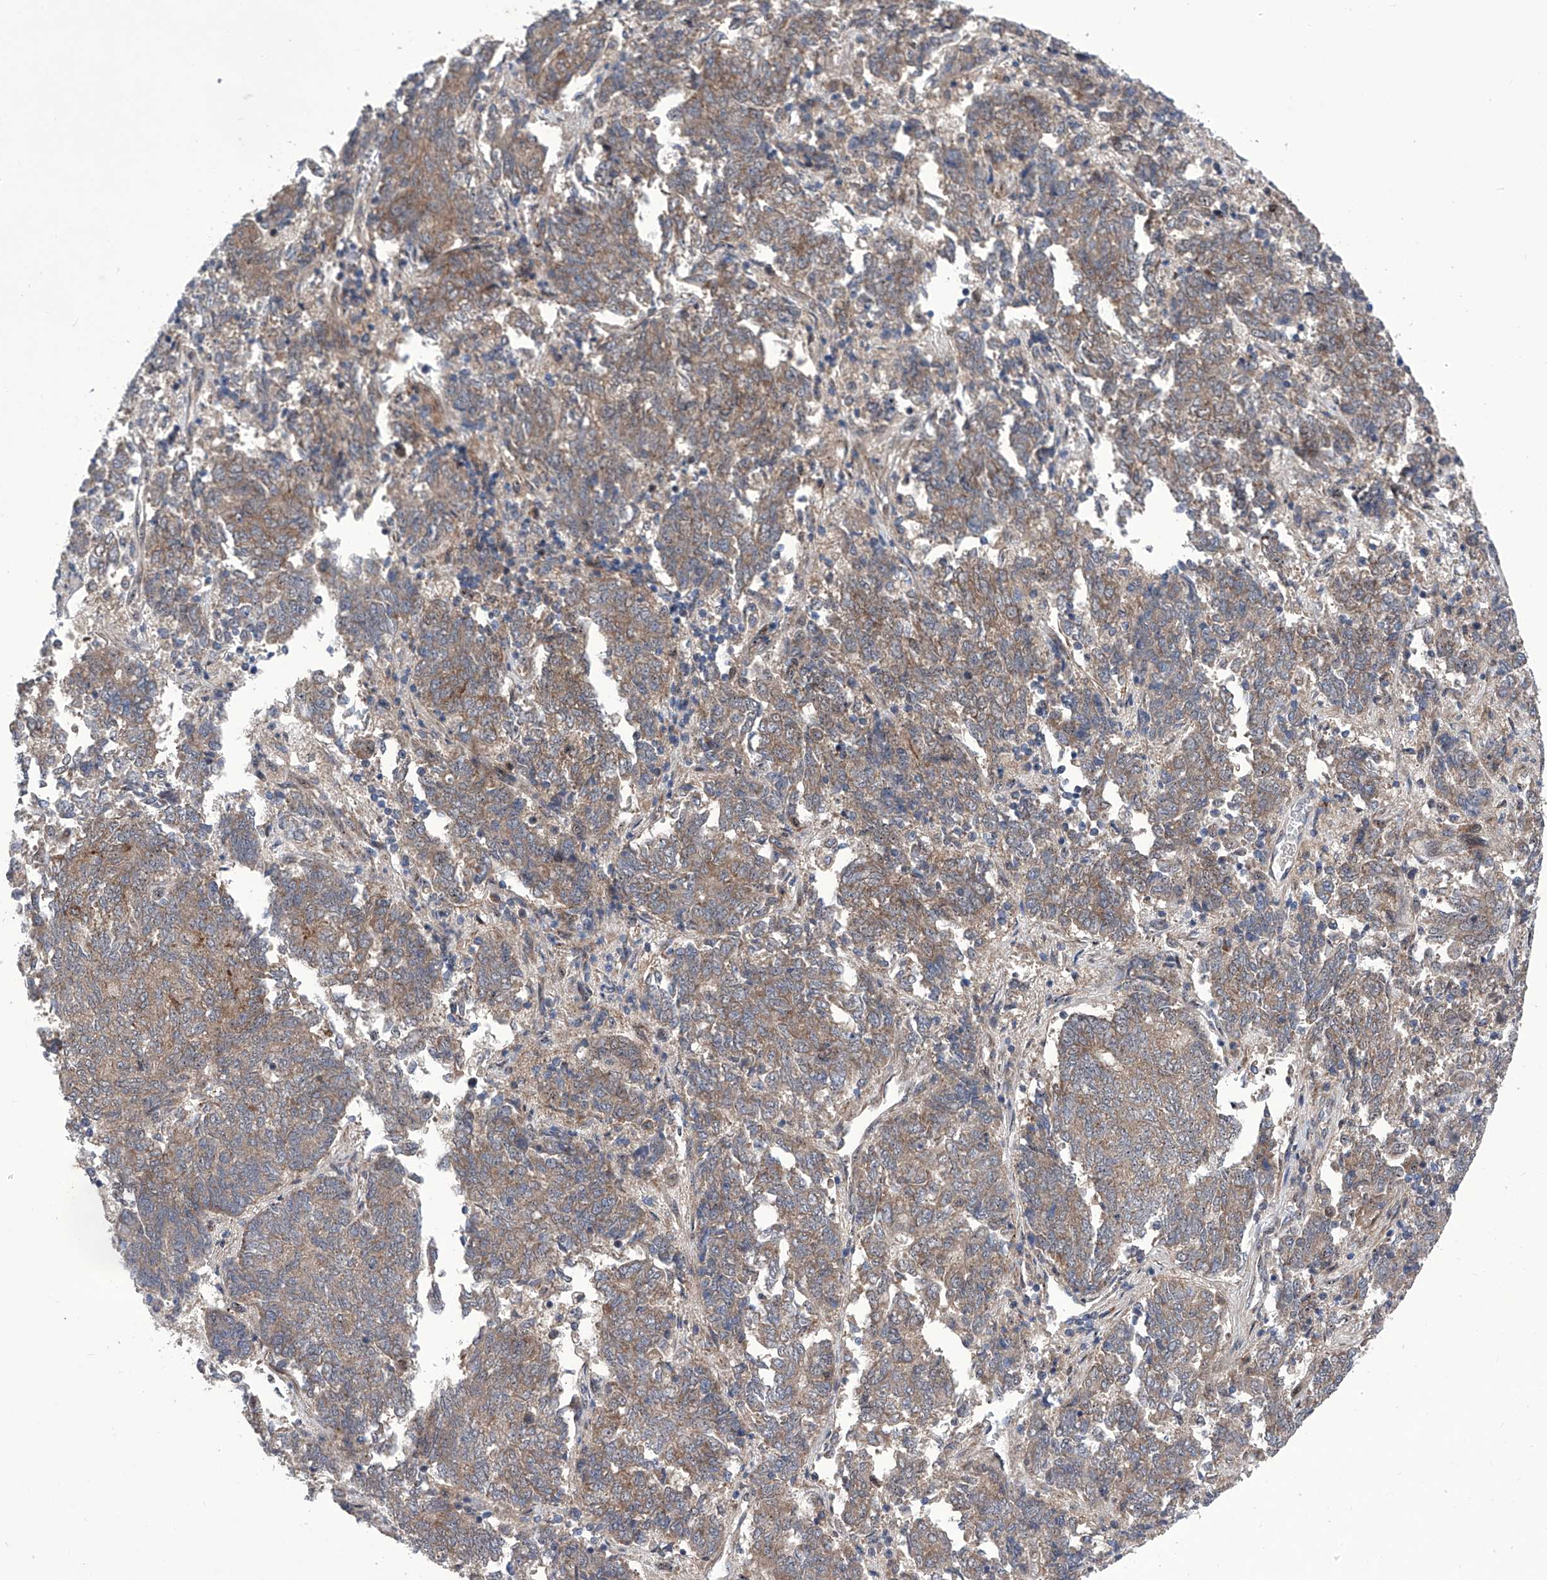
{"staining": {"intensity": "moderate", "quantity": "25%-75%", "location": "cytoplasmic/membranous"}, "tissue": "endometrial cancer", "cell_type": "Tumor cells", "image_type": "cancer", "snomed": [{"axis": "morphology", "description": "Adenocarcinoma, NOS"}, {"axis": "topography", "description": "Endometrium"}], "caption": "Endometrial cancer (adenocarcinoma) tissue displays moderate cytoplasmic/membranous expression in about 25%-75% of tumor cells, visualized by immunohistochemistry.", "gene": "KTI12", "patient": {"sex": "female", "age": 80}}